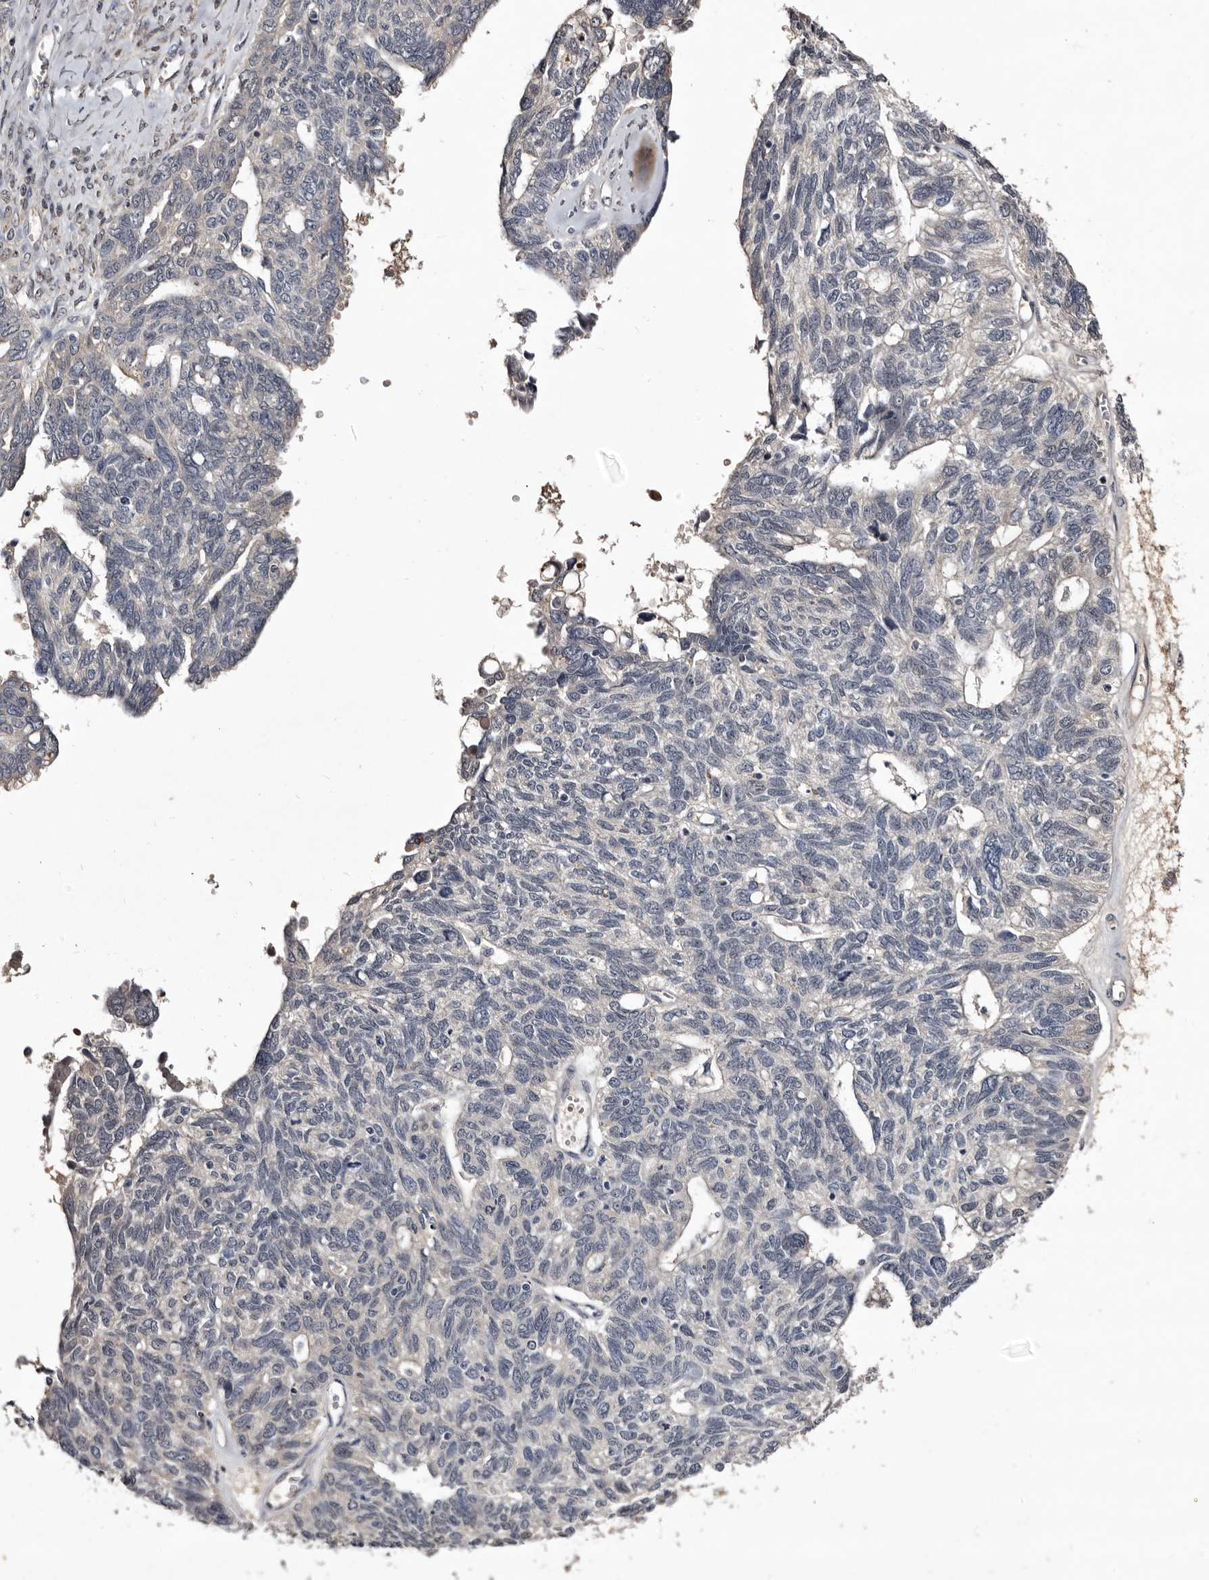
{"staining": {"intensity": "negative", "quantity": "none", "location": "none"}, "tissue": "ovarian cancer", "cell_type": "Tumor cells", "image_type": "cancer", "snomed": [{"axis": "morphology", "description": "Cystadenocarcinoma, serous, NOS"}, {"axis": "topography", "description": "Ovary"}], "caption": "A micrograph of serous cystadenocarcinoma (ovarian) stained for a protein reveals no brown staining in tumor cells.", "gene": "LANCL2", "patient": {"sex": "female", "age": 79}}